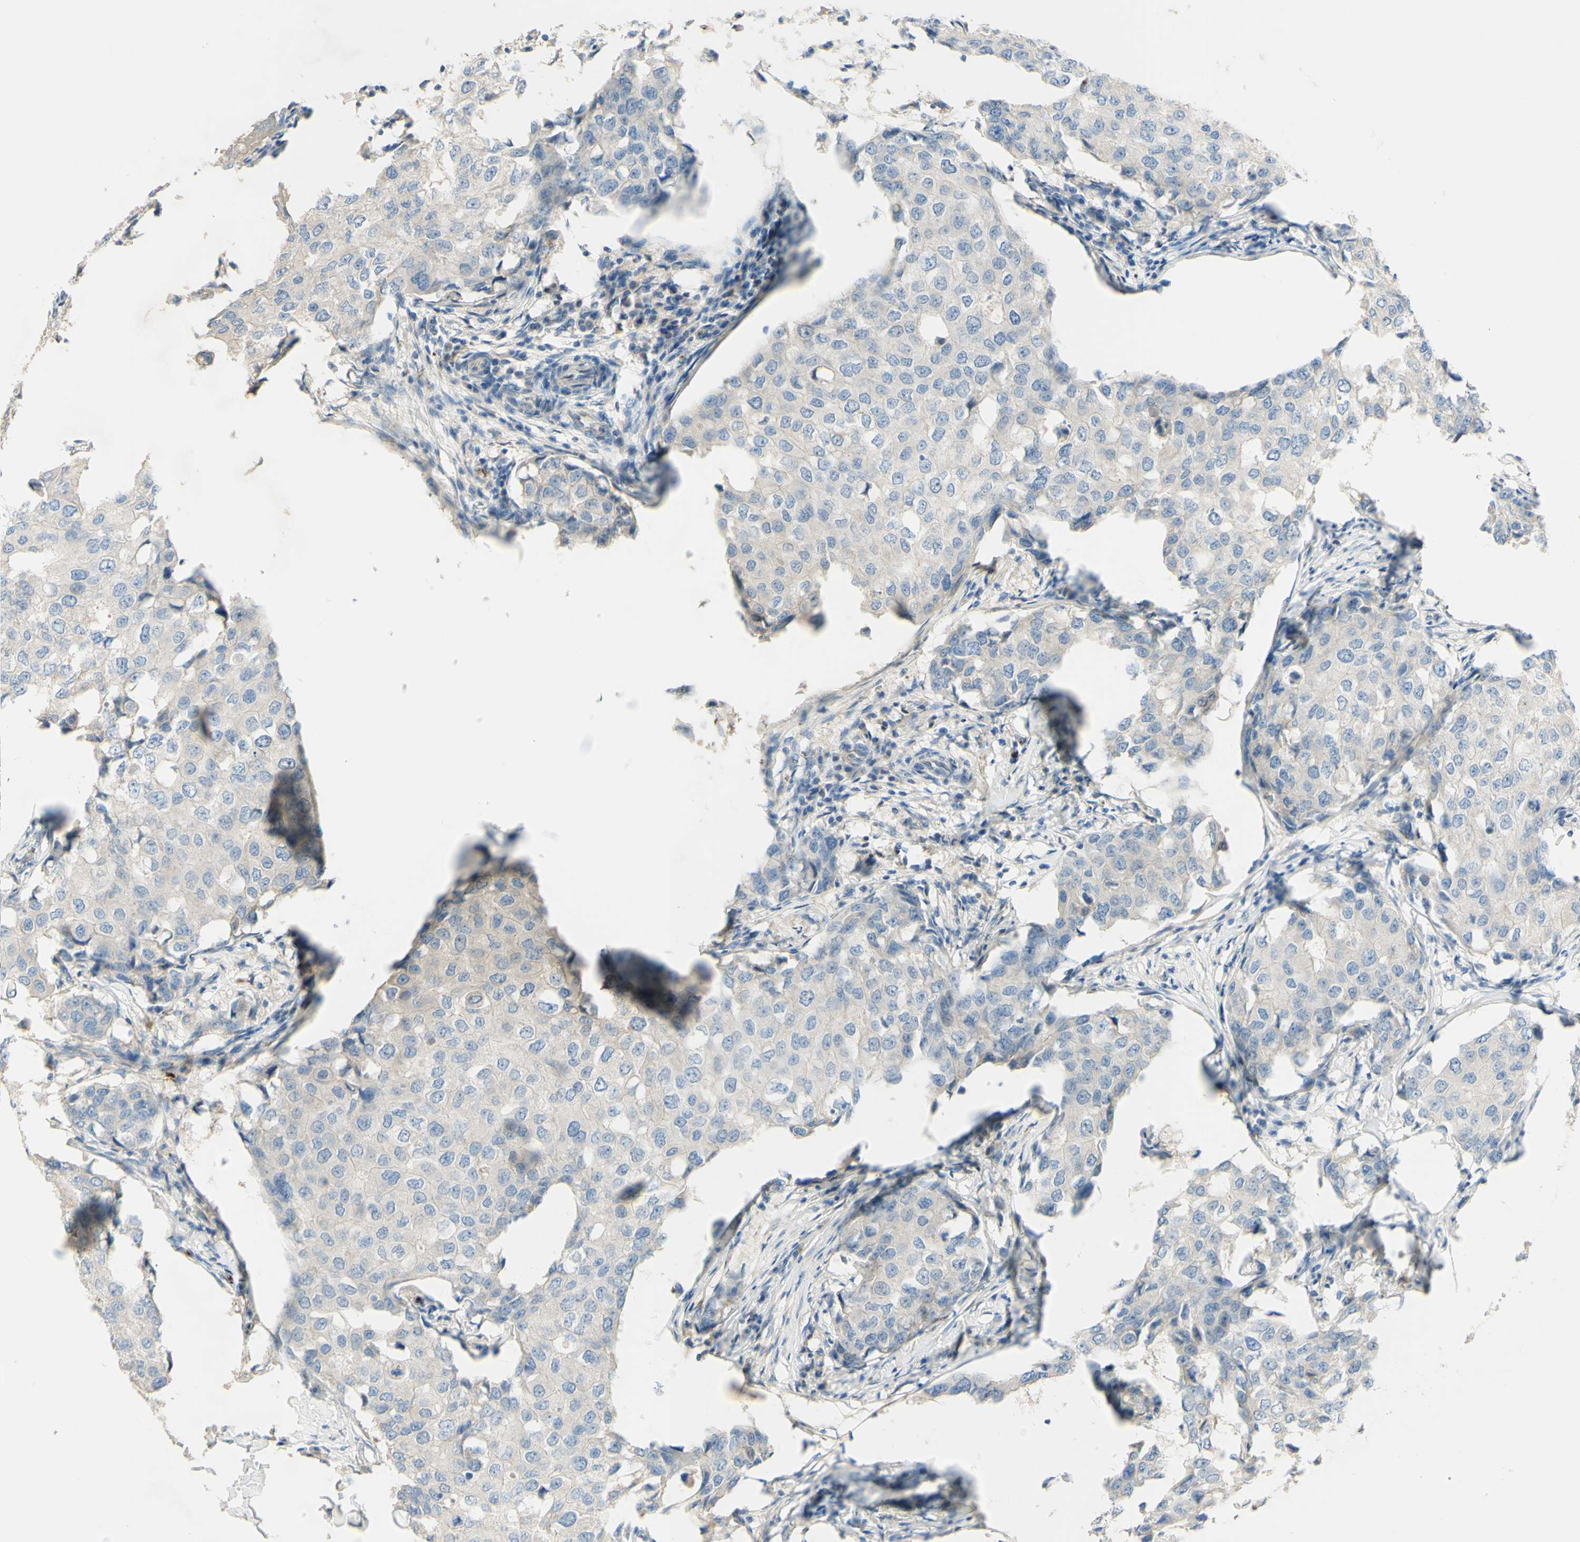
{"staining": {"intensity": "negative", "quantity": "none", "location": "none"}, "tissue": "breast cancer", "cell_type": "Tumor cells", "image_type": "cancer", "snomed": [{"axis": "morphology", "description": "Duct carcinoma"}, {"axis": "topography", "description": "Breast"}], "caption": "Breast intraductal carcinoma was stained to show a protein in brown. There is no significant expression in tumor cells.", "gene": "GAN", "patient": {"sex": "female", "age": 27}}